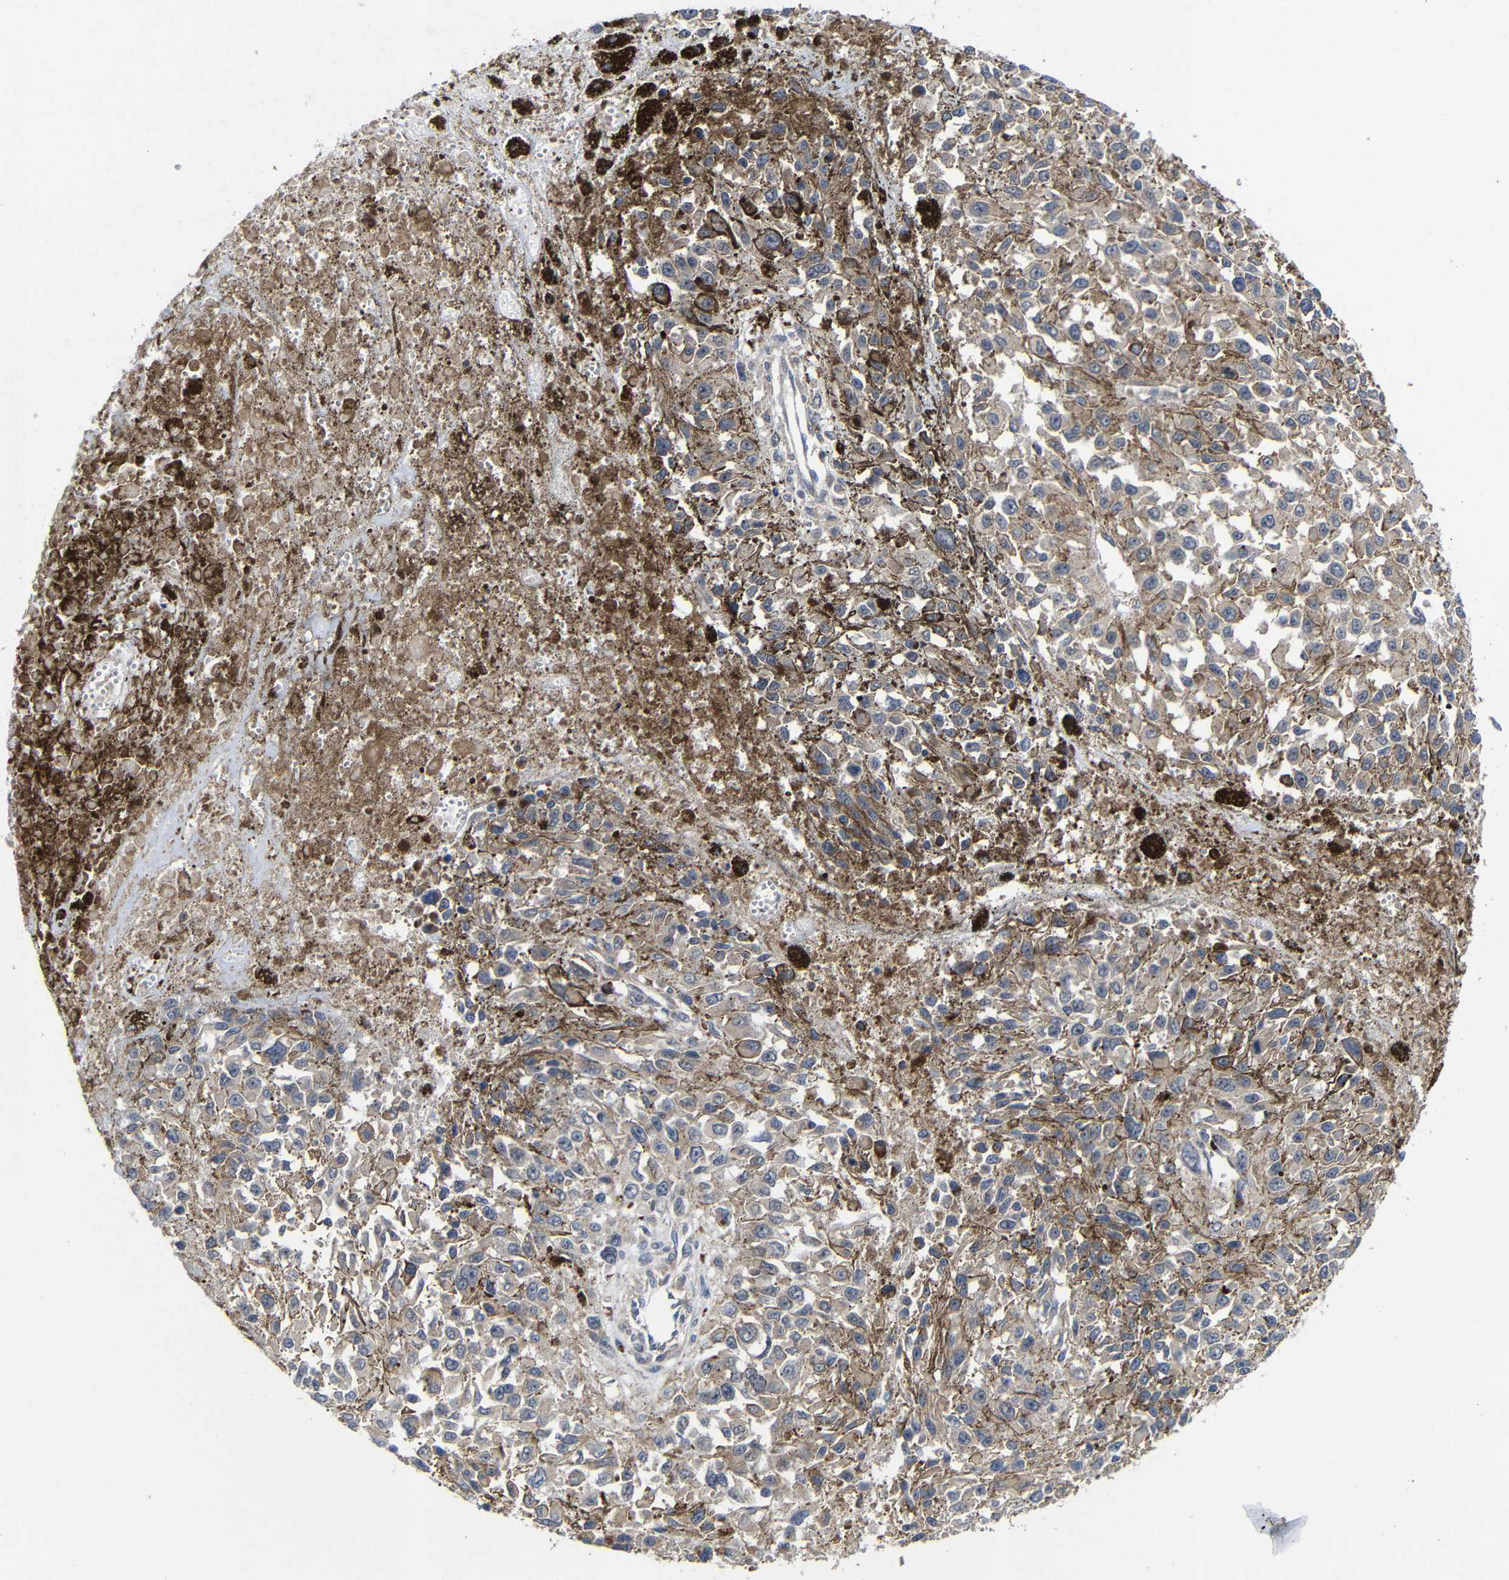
{"staining": {"intensity": "moderate", "quantity": ">75%", "location": "cytoplasmic/membranous"}, "tissue": "melanoma", "cell_type": "Tumor cells", "image_type": "cancer", "snomed": [{"axis": "morphology", "description": "Malignant melanoma, Metastatic site"}, {"axis": "topography", "description": "Lymph node"}], "caption": "Tumor cells demonstrate medium levels of moderate cytoplasmic/membranous positivity in approximately >75% of cells in human melanoma. The staining is performed using DAB (3,3'-diaminobenzidine) brown chromogen to label protein expression. The nuclei are counter-stained blue using hematoxylin.", "gene": "LPAR5", "patient": {"sex": "male", "age": 59}}